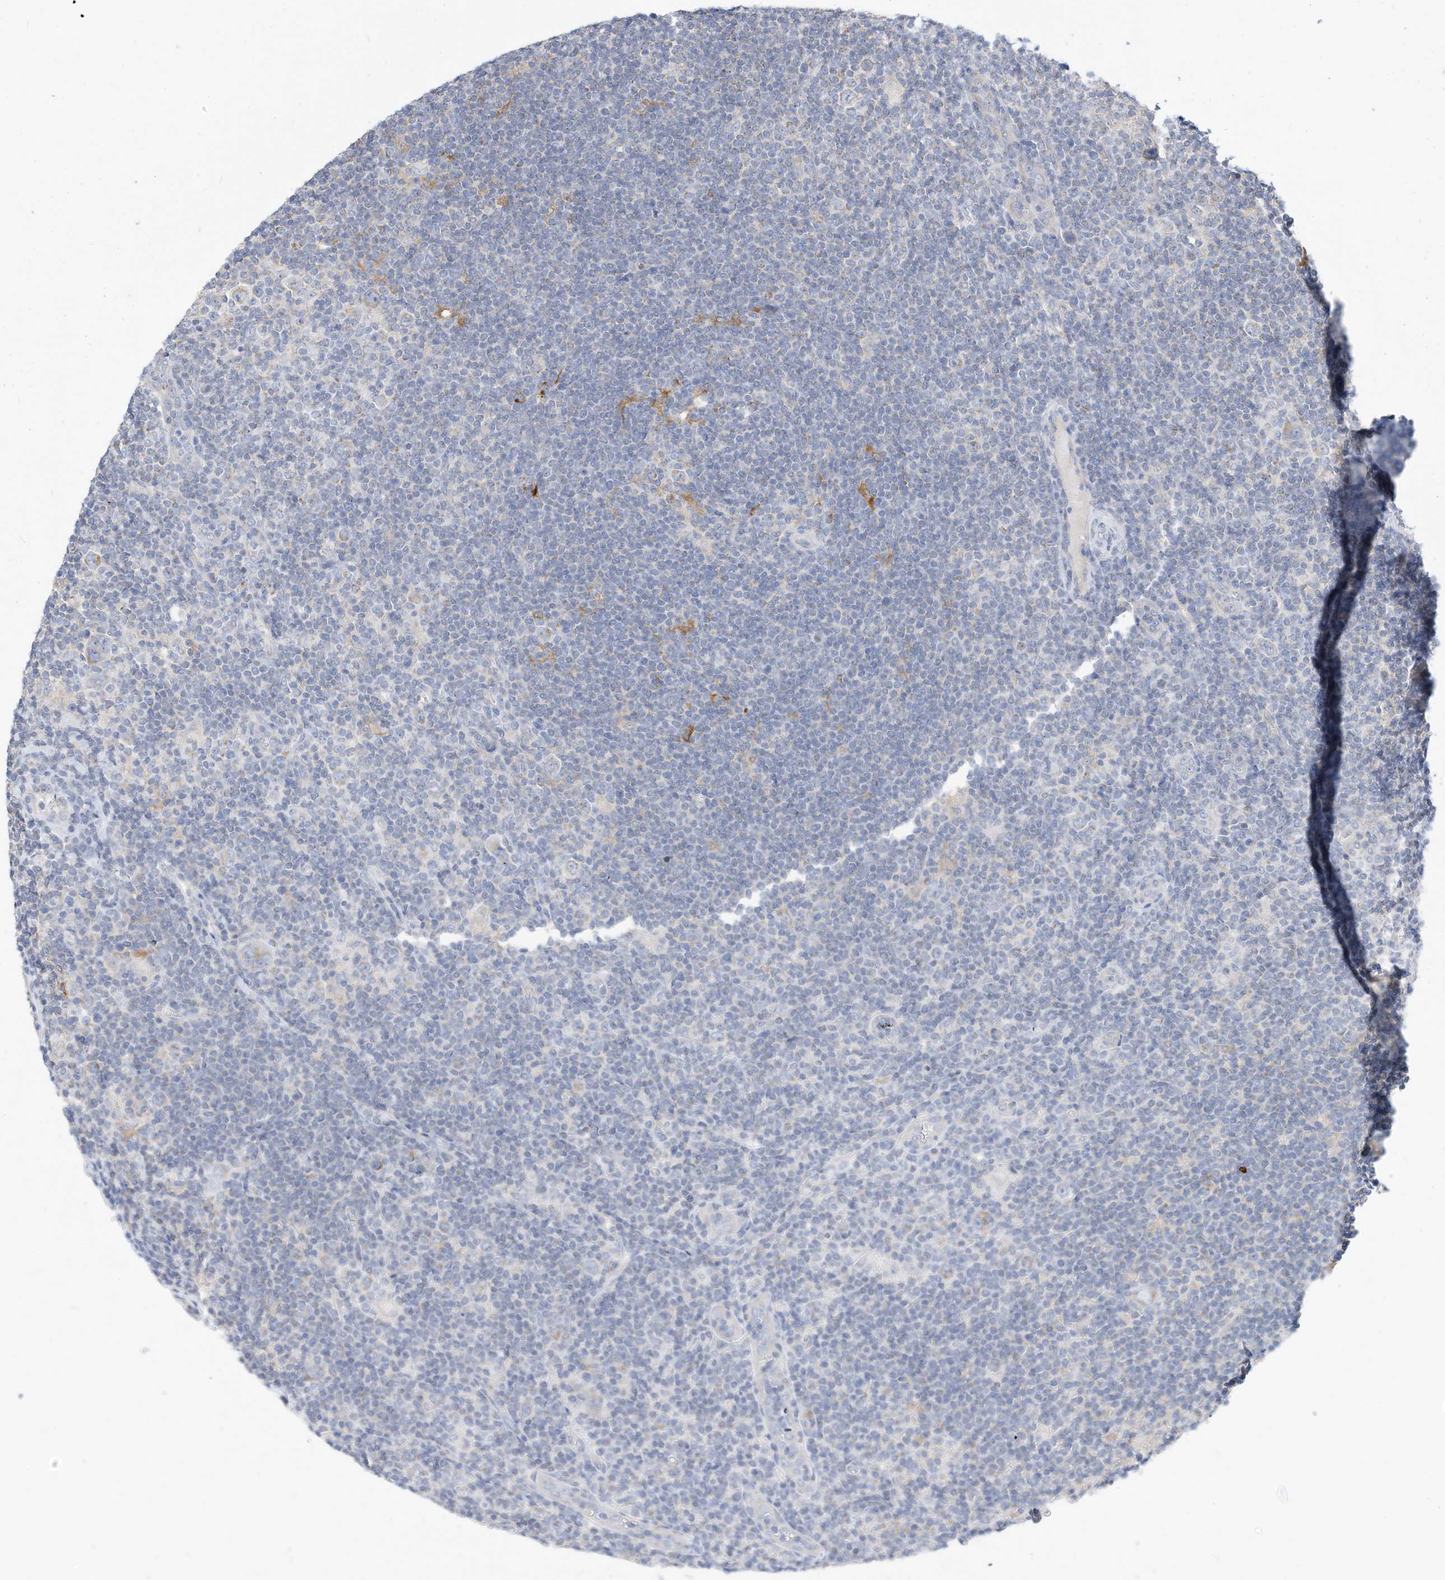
{"staining": {"intensity": "weak", "quantity": "<25%", "location": "cytoplasmic/membranous"}, "tissue": "lymphoma", "cell_type": "Tumor cells", "image_type": "cancer", "snomed": [{"axis": "morphology", "description": "Hodgkin's disease, NOS"}, {"axis": "topography", "description": "Lymph node"}], "caption": "IHC photomicrograph of human Hodgkin's disease stained for a protein (brown), which shows no staining in tumor cells.", "gene": "RHOH", "patient": {"sex": "female", "age": 57}}